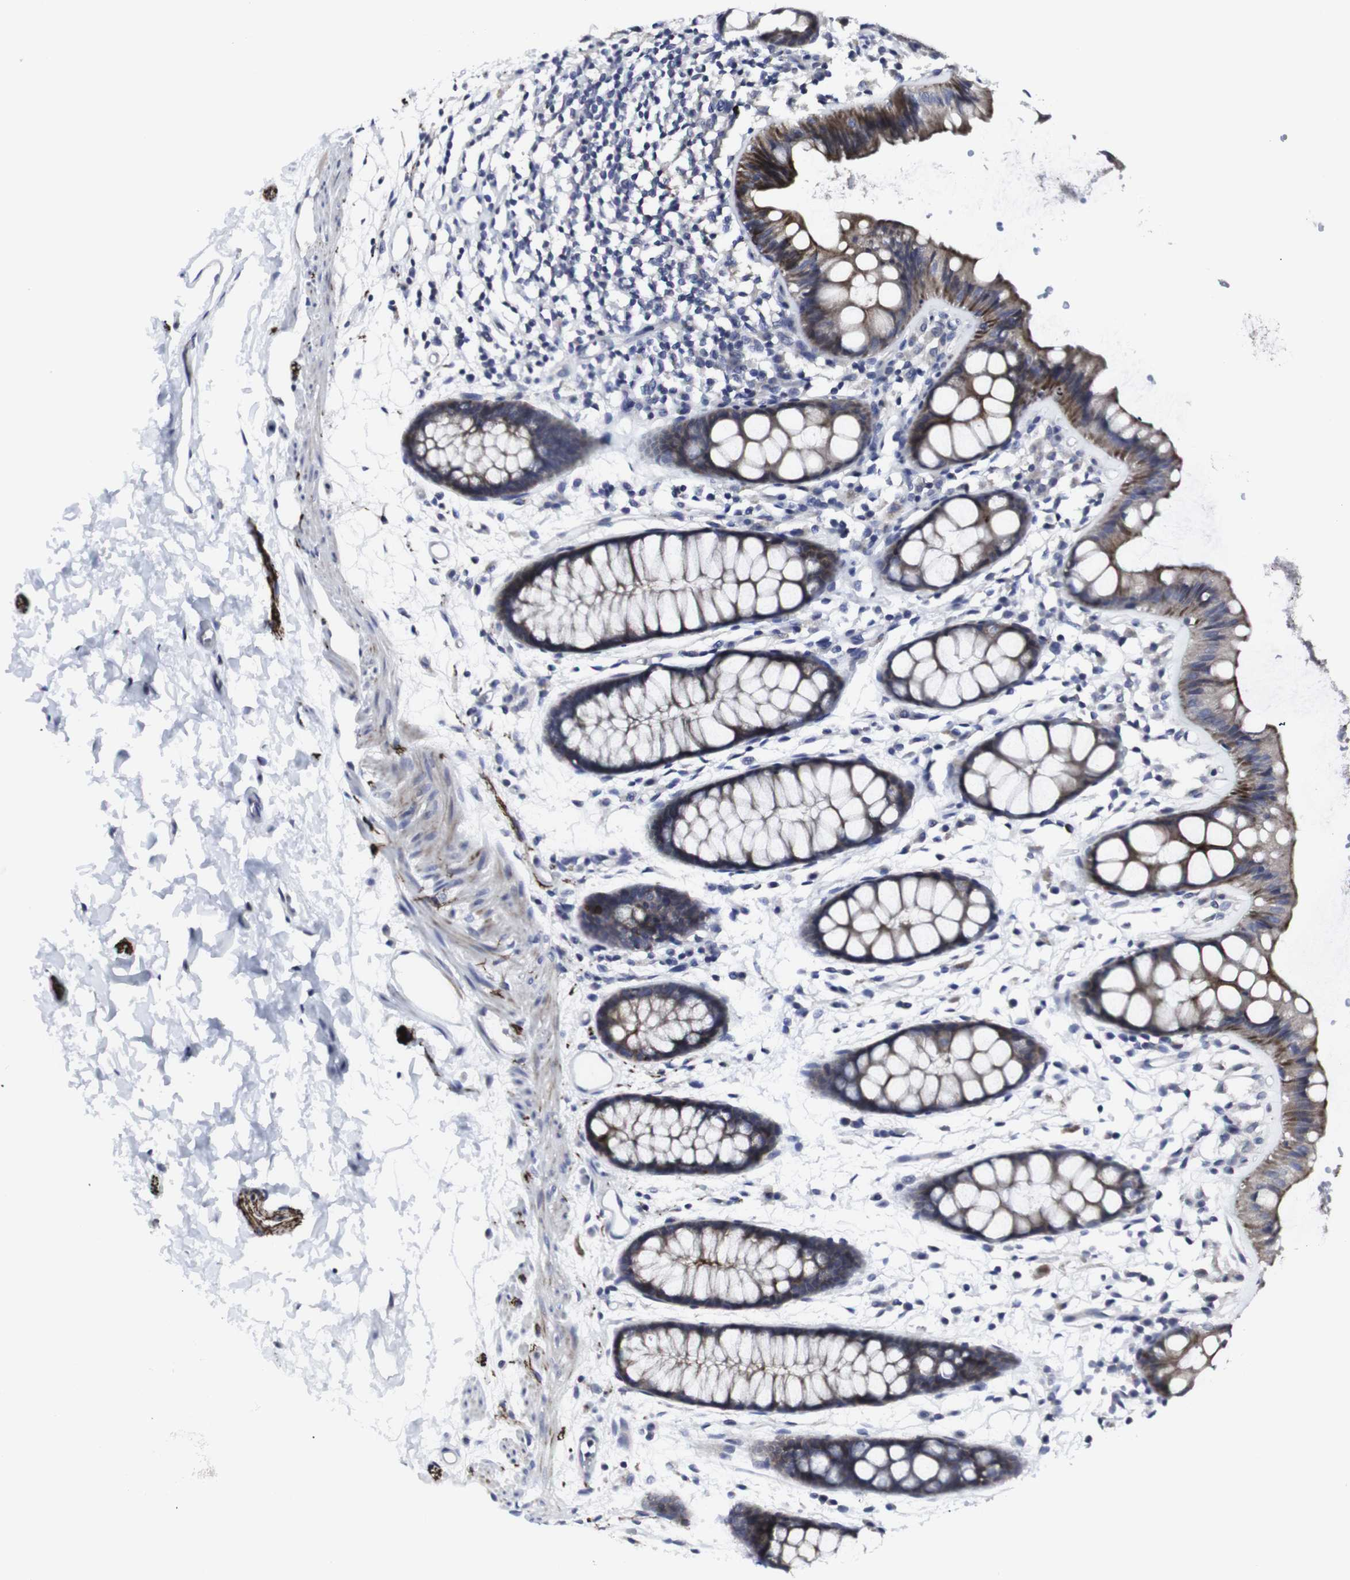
{"staining": {"intensity": "strong", "quantity": "25%-75%", "location": "cytoplasmic/membranous"}, "tissue": "rectum", "cell_type": "Glandular cells", "image_type": "normal", "snomed": [{"axis": "morphology", "description": "Normal tissue, NOS"}, {"axis": "topography", "description": "Rectum"}], "caption": "An image of rectum stained for a protein demonstrates strong cytoplasmic/membranous brown staining in glandular cells.", "gene": "HPRT1", "patient": {"sex": "female", "age": 66}}